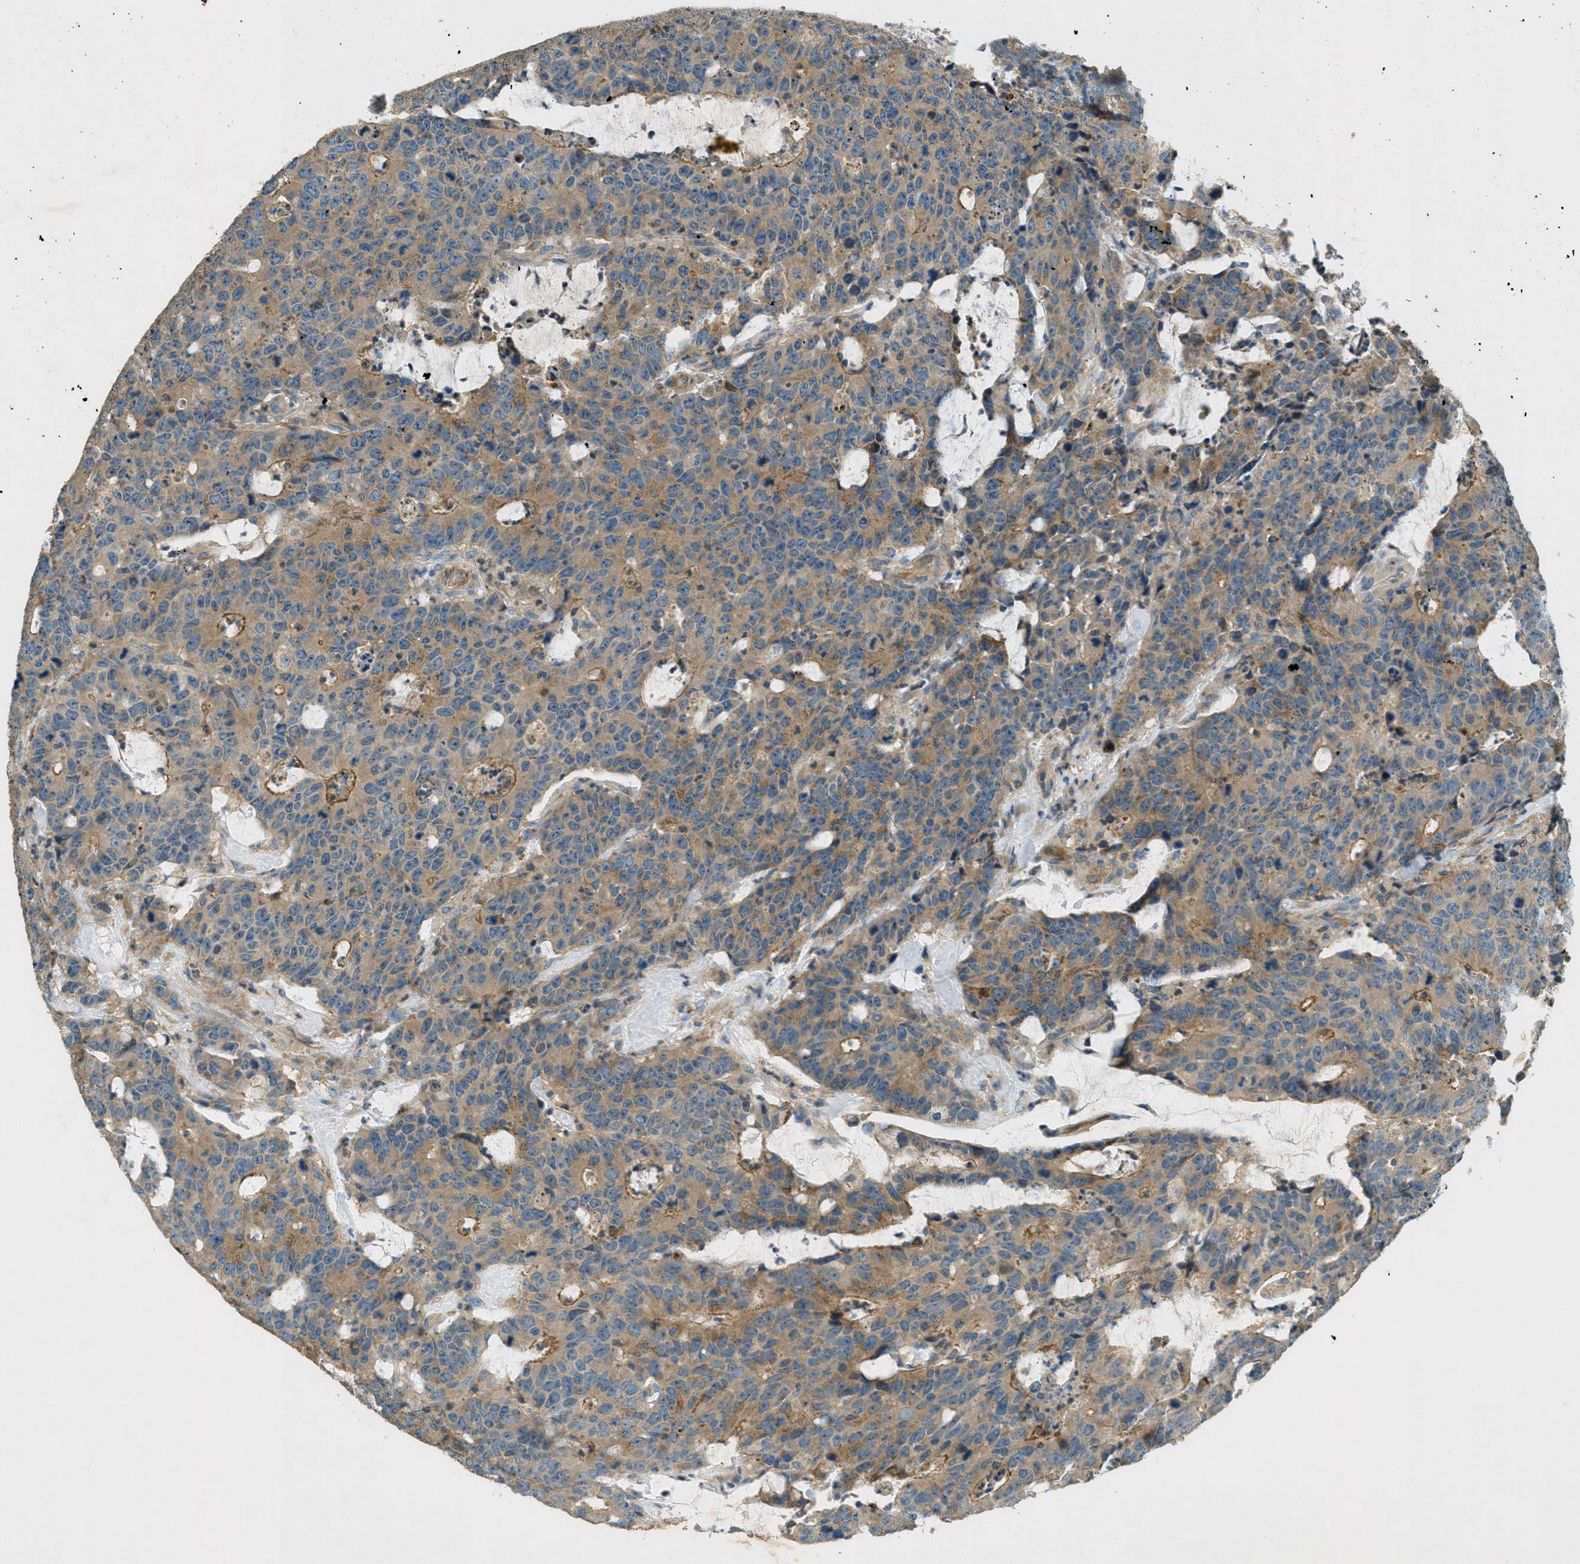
{"staining": {"intensity": "moderate", "quantity": ">75%", "location": "cytoplasmic/membranous"}, "tissue": "colorectal cancer", "cell_type": "Tumor cells", "image_type": "cancer", "snomed": [{"axis": "morphology", "description": "Adenocarcinoma, NOS"}, {"axis": "topography", "description": "Colon"}], "caption": "Human colorectal cancer (adenocarcinoma) stained with a brown dye exhibits moderate cytoplasmic/membranous positive staining in approximately >75% of tumor cells.", "gene": "NUDT4", "patient": {"sex": "female", "age": 86}}